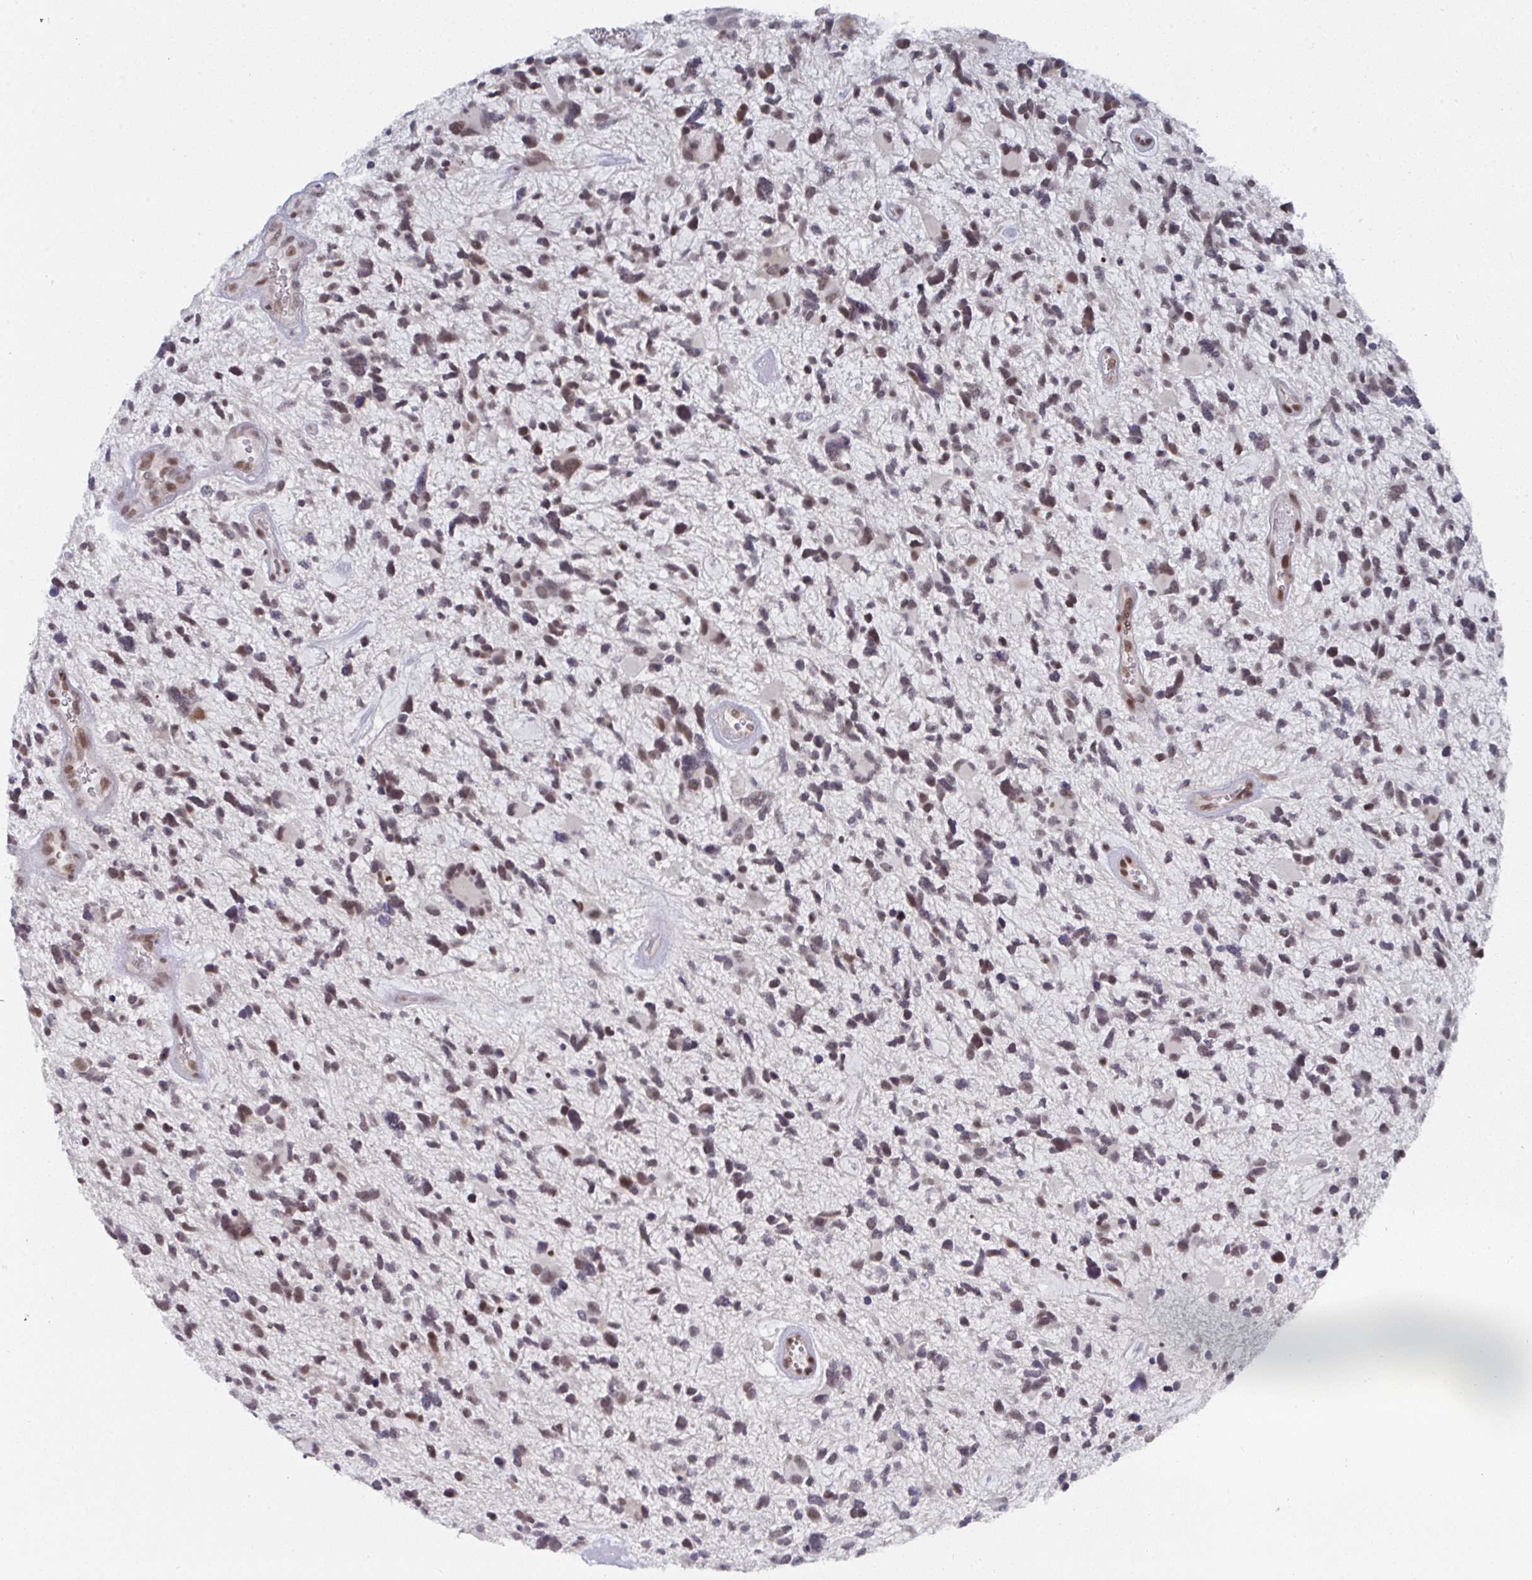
{"staining": {"intensity": "weak", "quantity": ">75%", "location": "nuclear"}, "tissue": "glioma", "cell_type": "Tumor cells", "image_type": "cancer", "snomed": [{"axis": "morphology", "description": "Glioma, malignant, High grade"}, {"axis": "topography", "description": "Brain"}], "caption": "Glioma was stained to show a protein in brown. There is low levels of weak nuclear expression in approximately >75% of tumor cells. The staining was performed using DAB, with brown indicating positive protein expression. Nuclei are stained blue with hematoxylin.", "gene": "JMJD1C", "patient": {"sex": "female", "age": 11}}